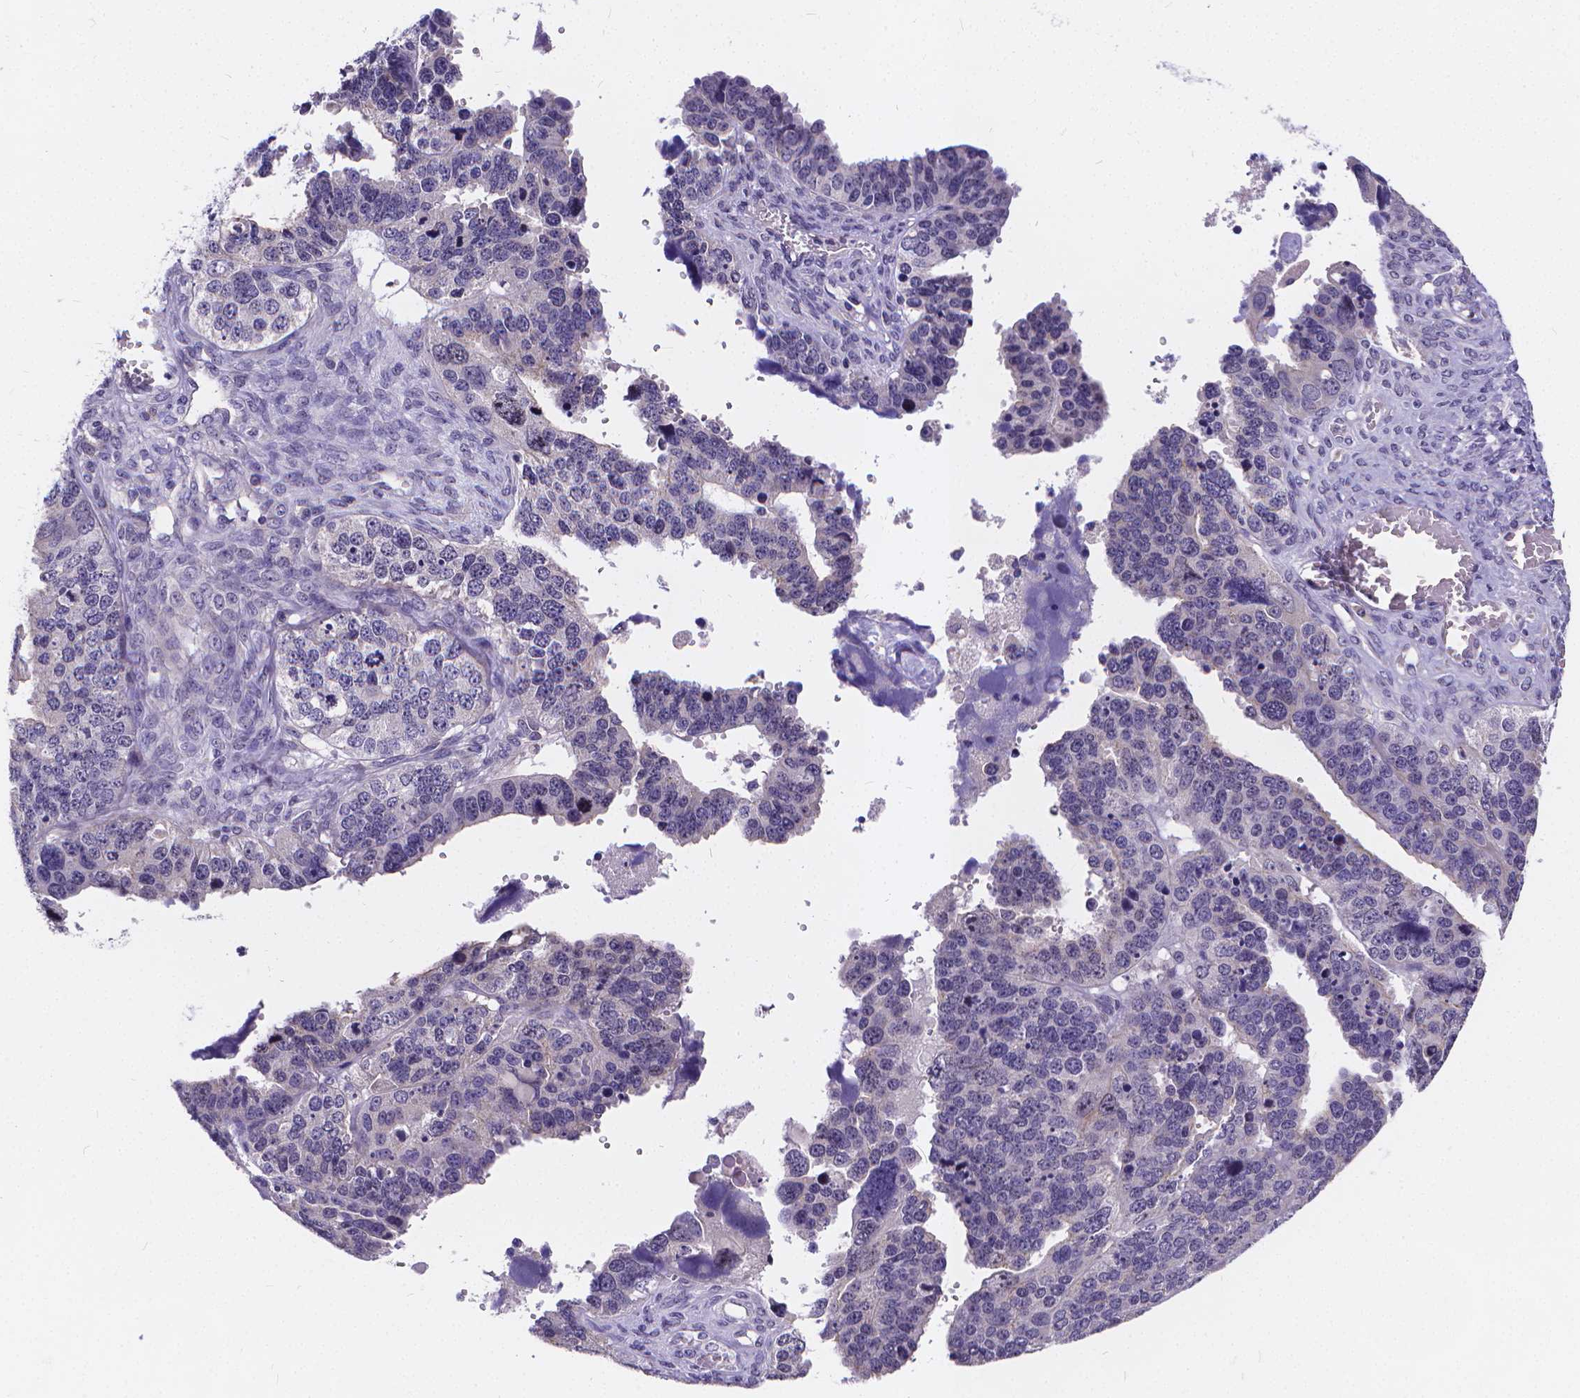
{"staining": {"intensity": "negative", "quantity": "none", "location": "none"}, "tissue": "ovarian cancer", "cell_type": "Tumor cells", "image_type": "cancer", "snomed": [{"axis": "morphology", "description": "Cystadenocarcinoma, serous, NOS"}, {"axis": "topography", "description": "Ovary"}], "caption": "Tumor cells are negative for brown protein staining in serous cystadenocarcinoma (ovarian).", "gene": "GLRB", "patient": {"sex": "female", "age": 76}}